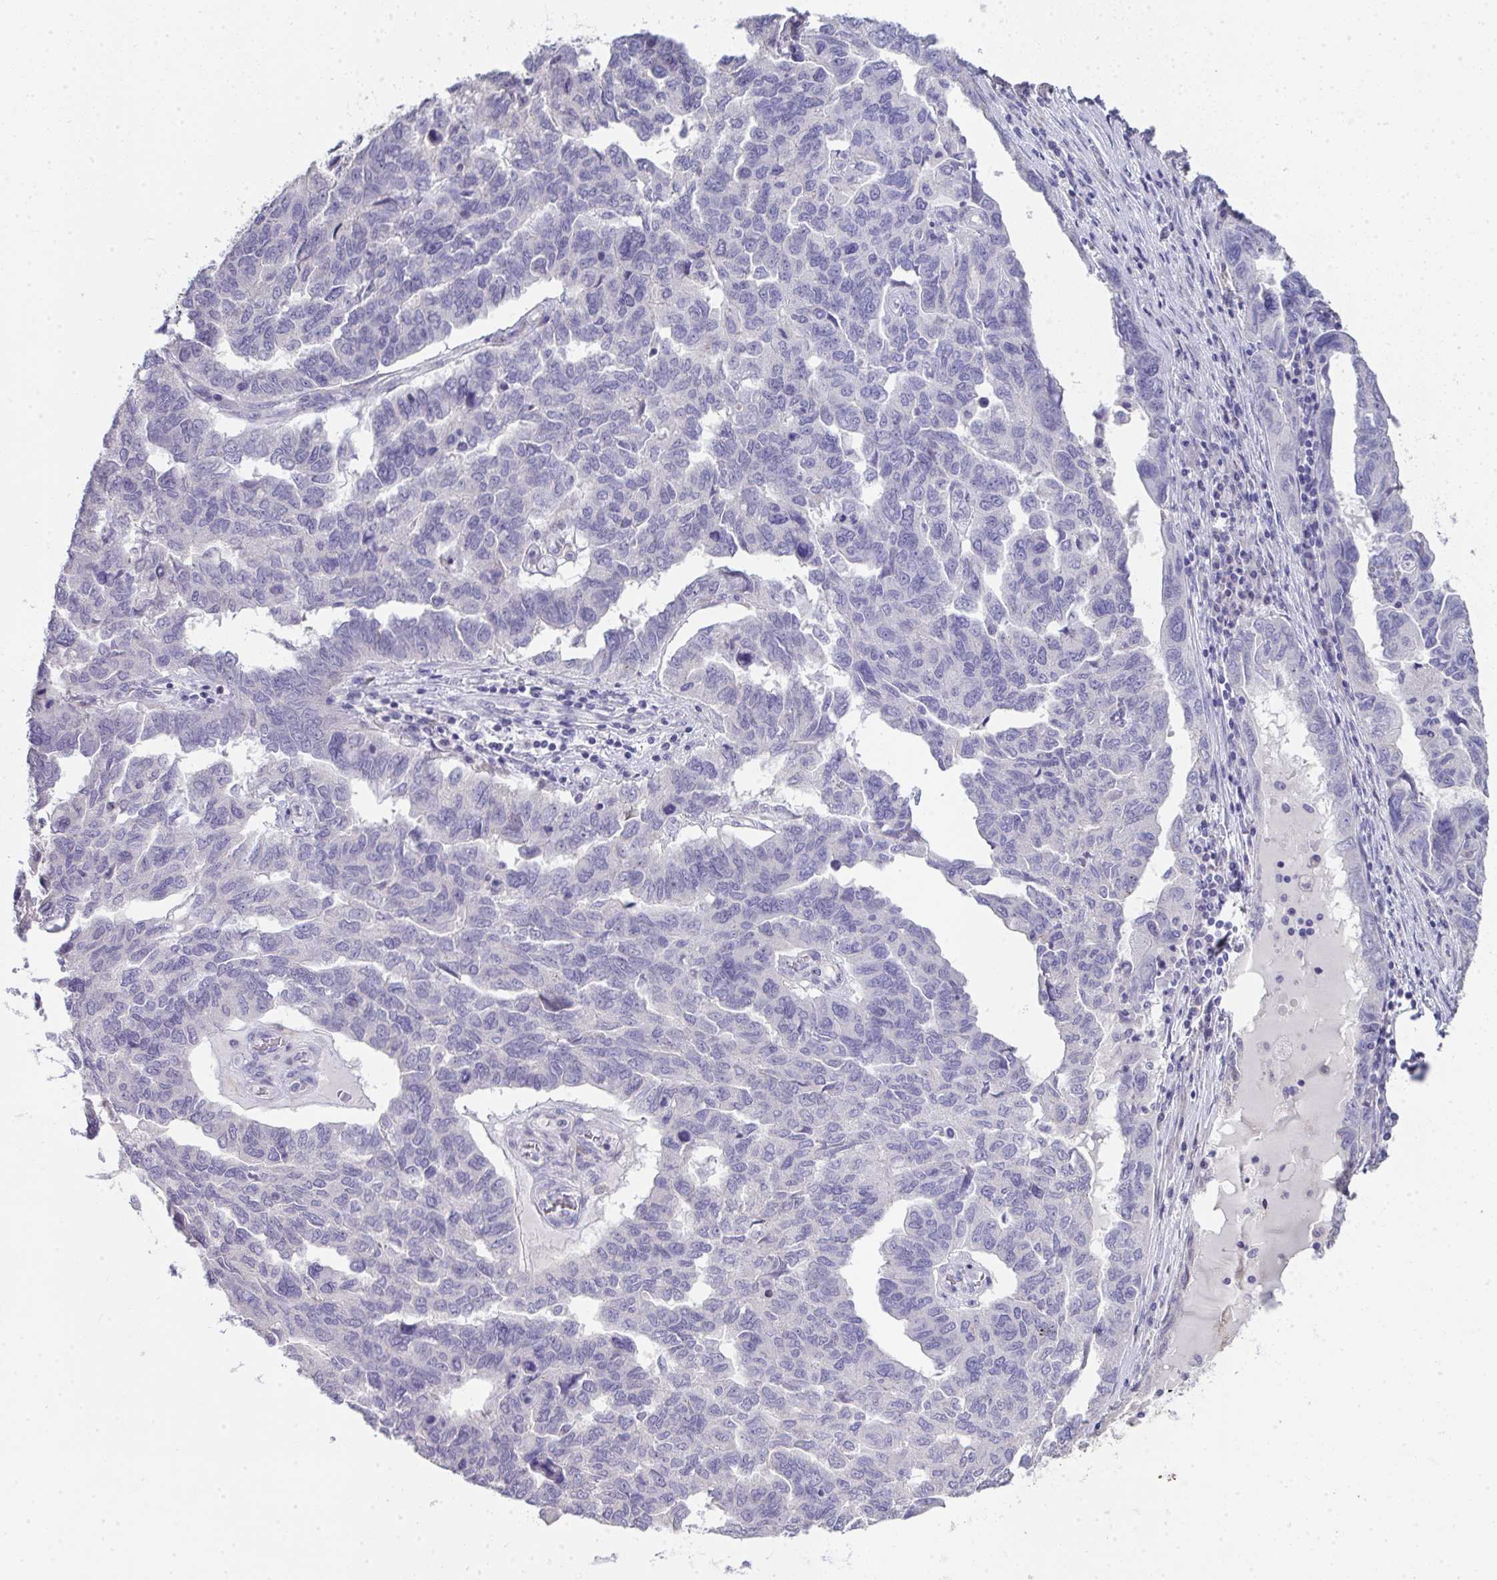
{"staining": {"intensity": "negative", "quantity": "none", "location": "none"}, "tissue": "ovarian cancer", "cell_type": "Tumor cells", "image_type": "cancer", "snomed": [{"axis": "morphology", "description": "Cystadenocarcinoma, serous, NOS"}, {"axis": "topography", "description": "Ovary"}], "caption": "Human ovarian serous cystadenocarcinoma stained for a protein using immunohistochemistry (IHC) reveals no positivity in tumor cells.", "gene": "GALNT16", "patient": {"sex": "female", "age": 64}}